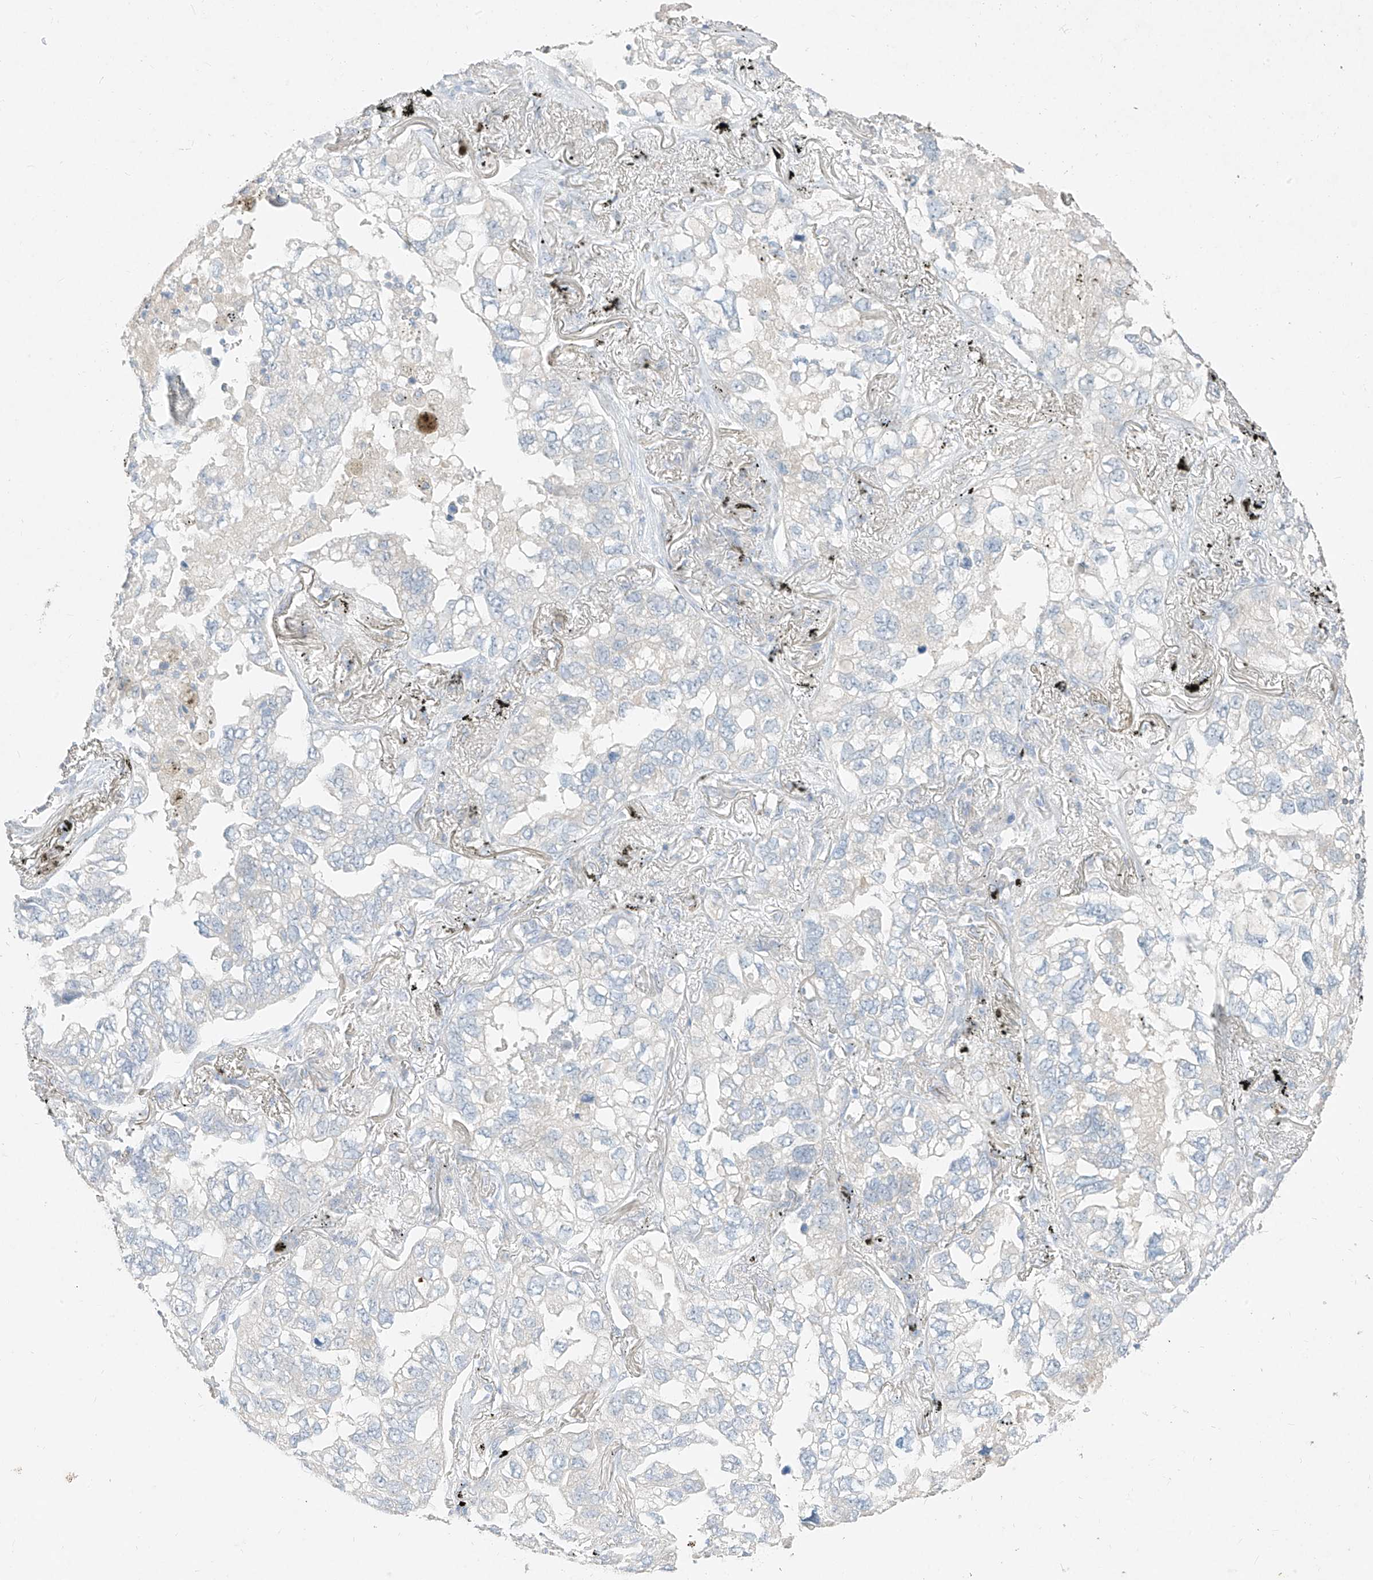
{"staining": {"intensity": "negative", "quantity": "none", "location": "none"}, "tissue": "lung cancer", "cell_type": "Tumor cells", "image_type": "cancer", "snomed": [{"axis": "morphology", "description": "Adenocarcinoma, NOS"}, {"axis": "topography", "description": "Lung"}], "caption": "High magnification brightfield microscopy of lung cancer stained with DAB (3,3'-diaminobenzidine) (brown) and counterstained with hematoxylin (blue): tumor cells show no significant staining.", "gene": "ZZEF1", "patient": {"sex": "male", "age": 65}}